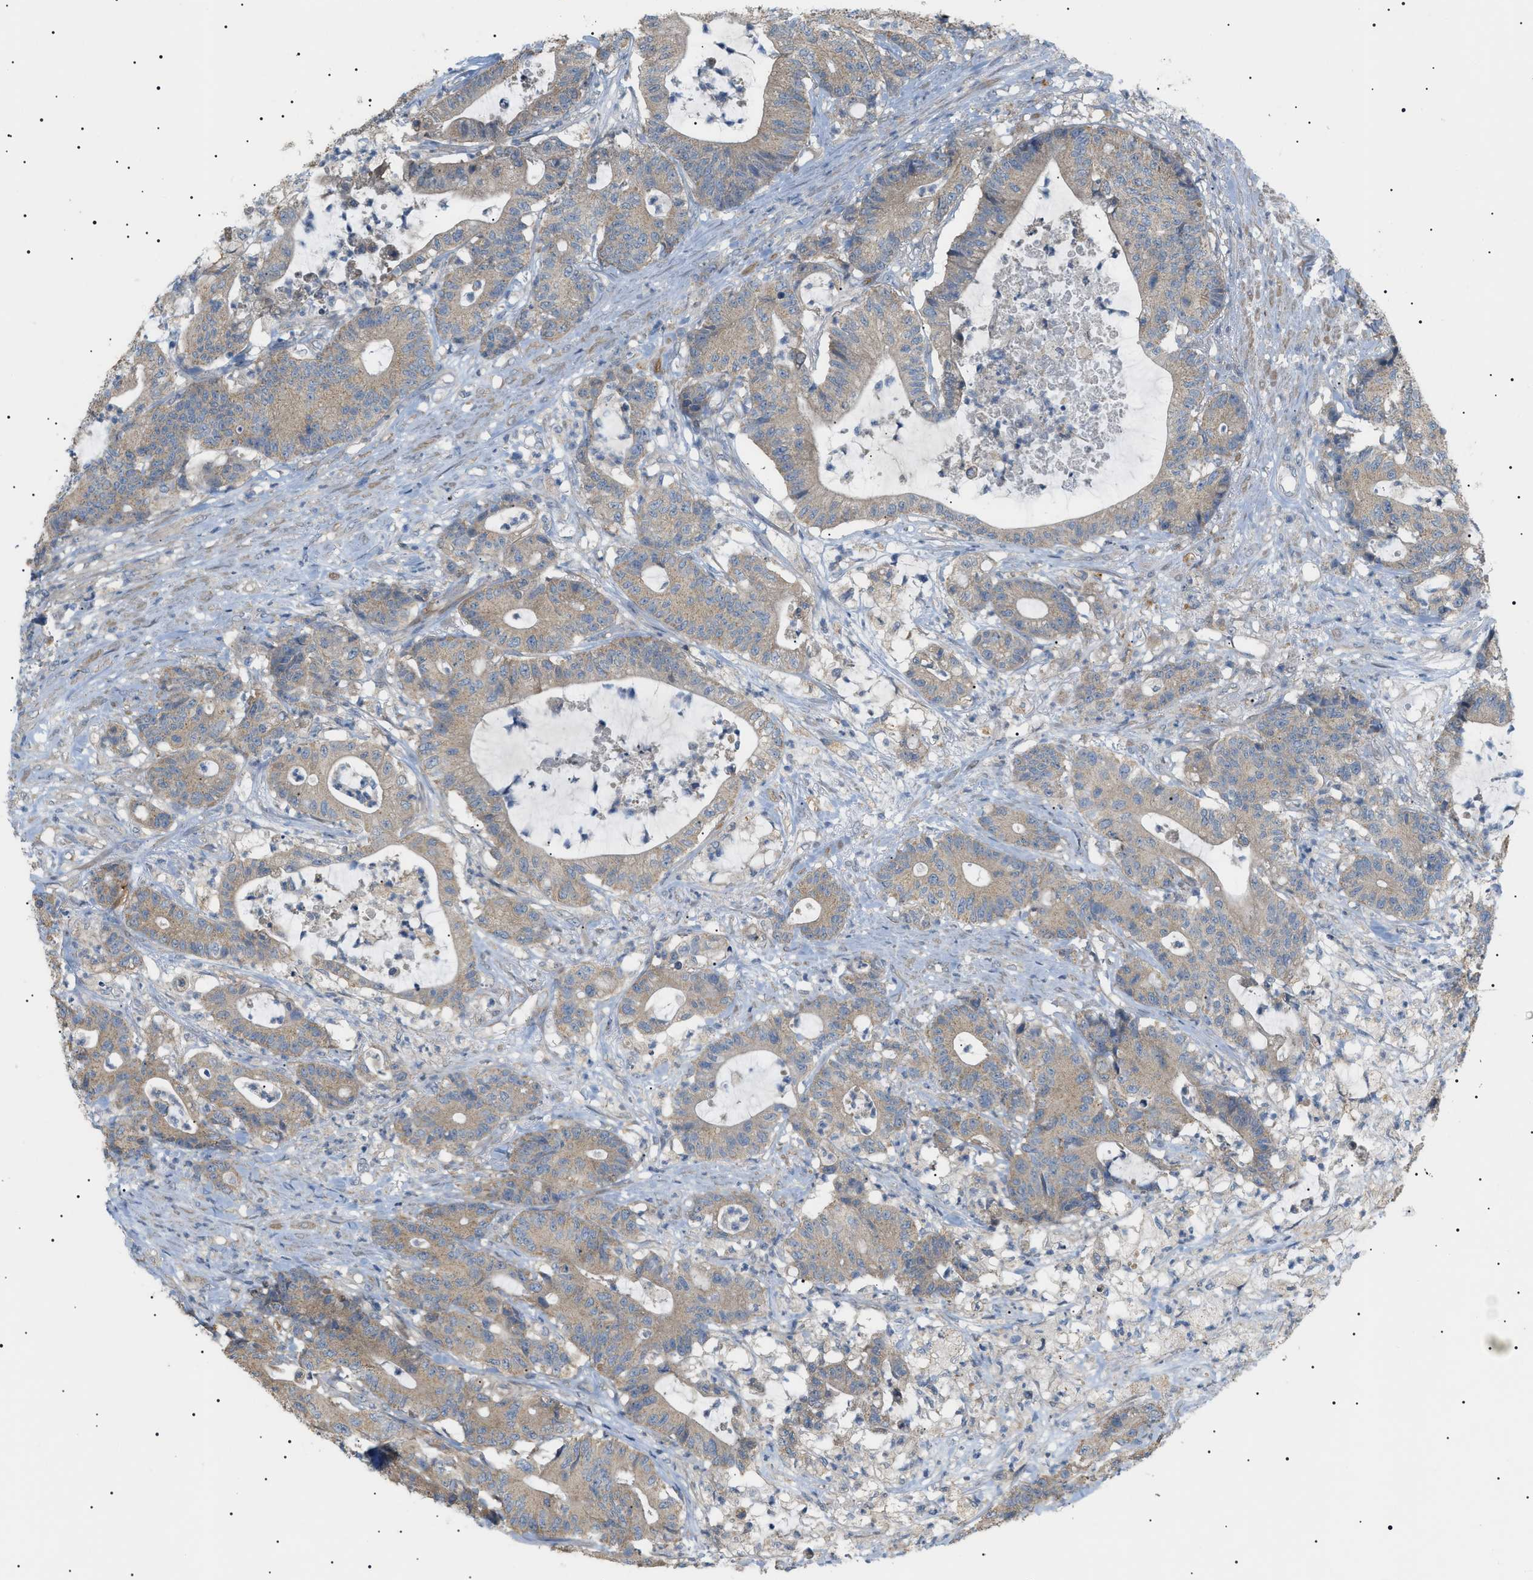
{"staining": {"intensity": "weak", "quantity": ">75%", "location": "cytoplasmic/membranous"}, "tissue": "colorectal cancer", "cell_type": "Tumor cells", "image_type": "cancer", "snomed": [{"axis": "morphology", "description": "Adenocarcinoma, NOS"}, {"axis": "topography", "description": "Colon"}], "caption": "Colorectal cancer (adenocarcinoma) tissue demonstrates weak cytoplasmic/membranous staining in approximately >75% of tumor cells", "gene": "IRS2", "patient": {"sex": "female", "age": 84}}